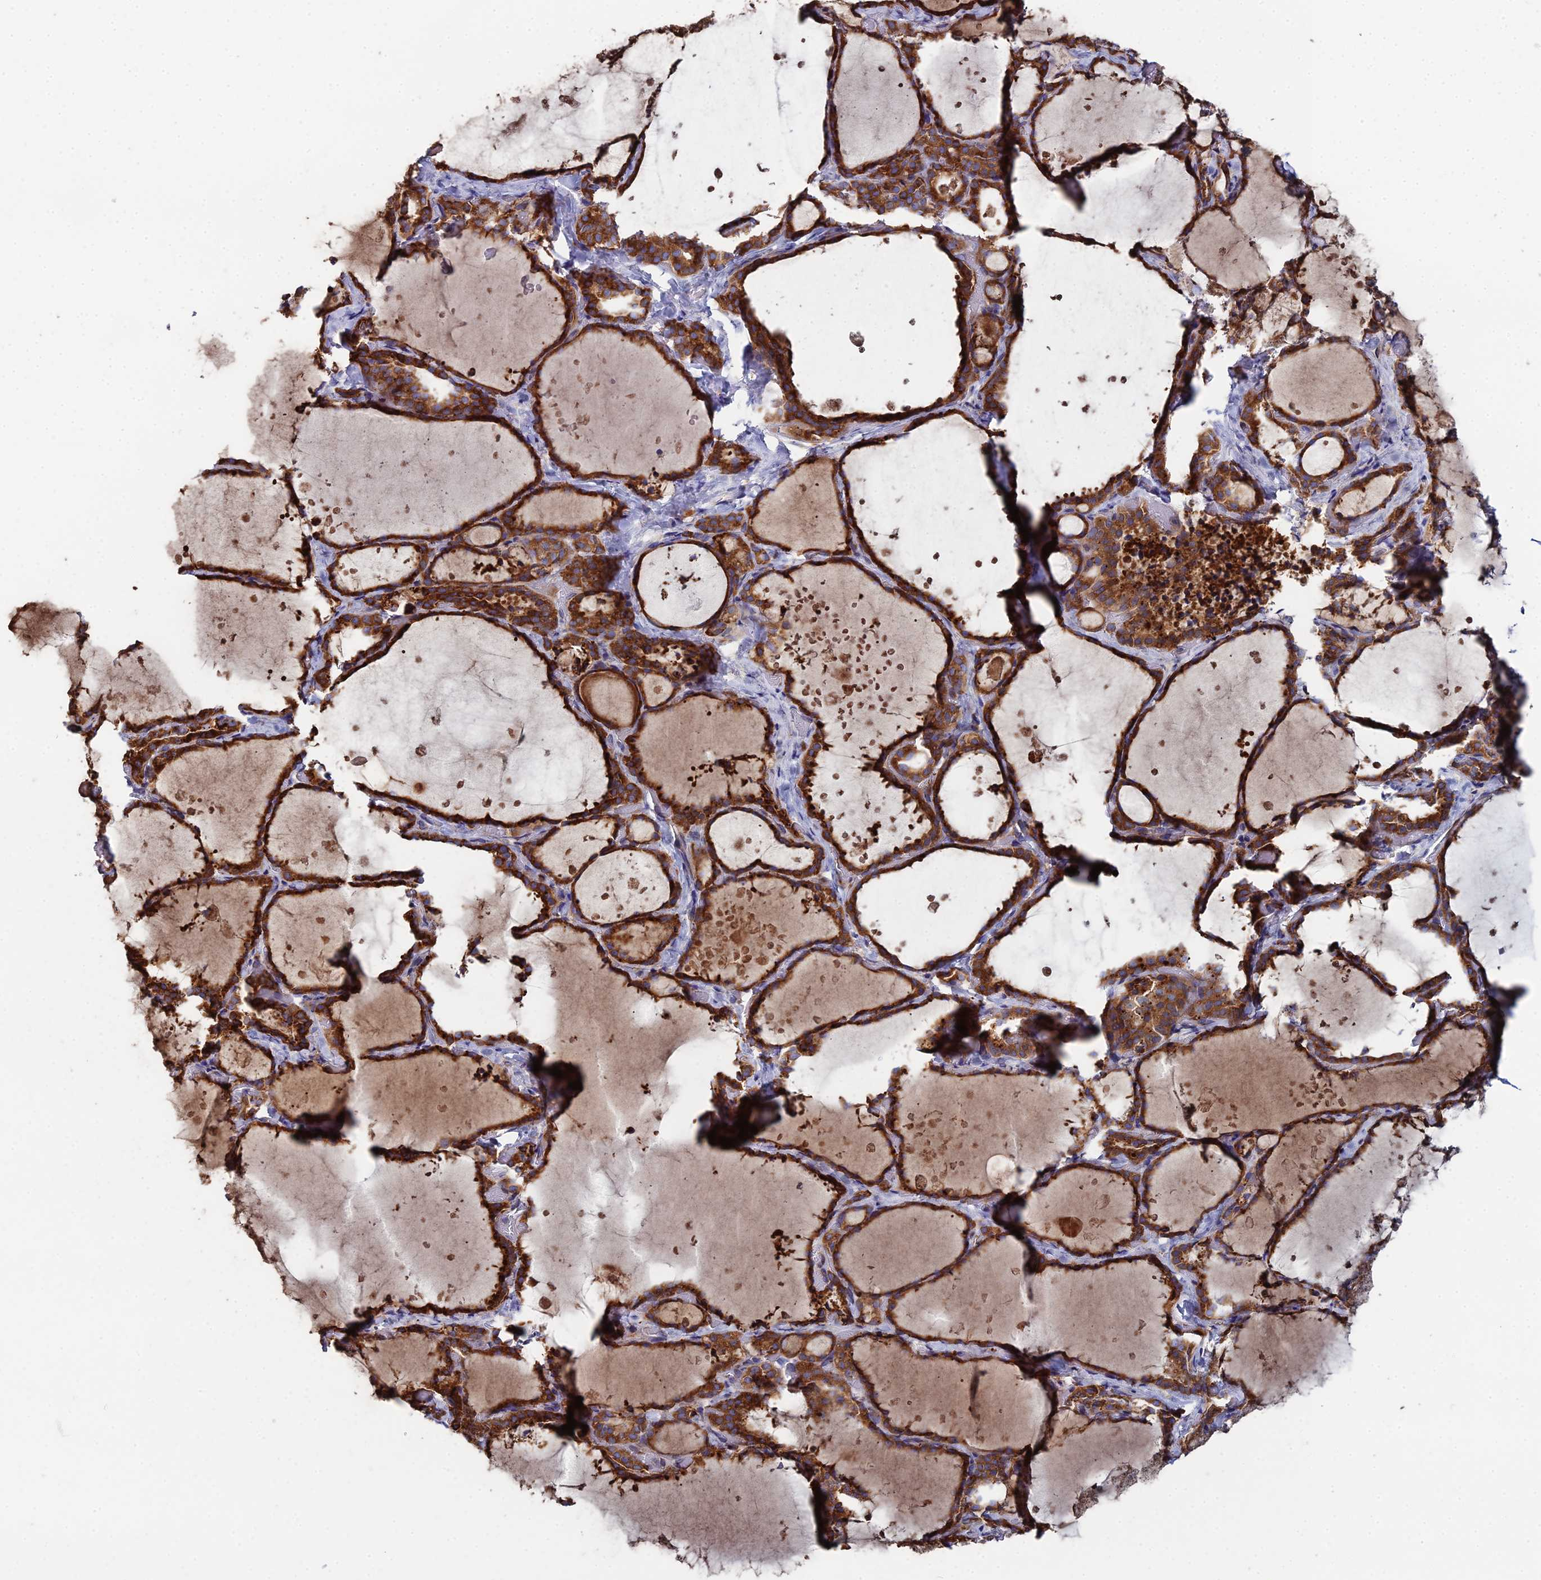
{"staining": {"intensity": "strong", "quantity": ">75%", "location": "cytoplasmic/membranous"}, "tissue": "thyroid gland", "cell_type": "Glandular cells", "image_type": "normal", "snomed": [{"axis": "morphology", "description": "Normal tissue, NOS"}, {"axis": "topography", "description": "Thyroid gland"}], "caption": "Benign thyroid gland displays strong cytoplasmic/membranous staining in about >75% of glandular cells.", "gene": "CLCN3", "patient": {"sex": "female", "age": 44}}